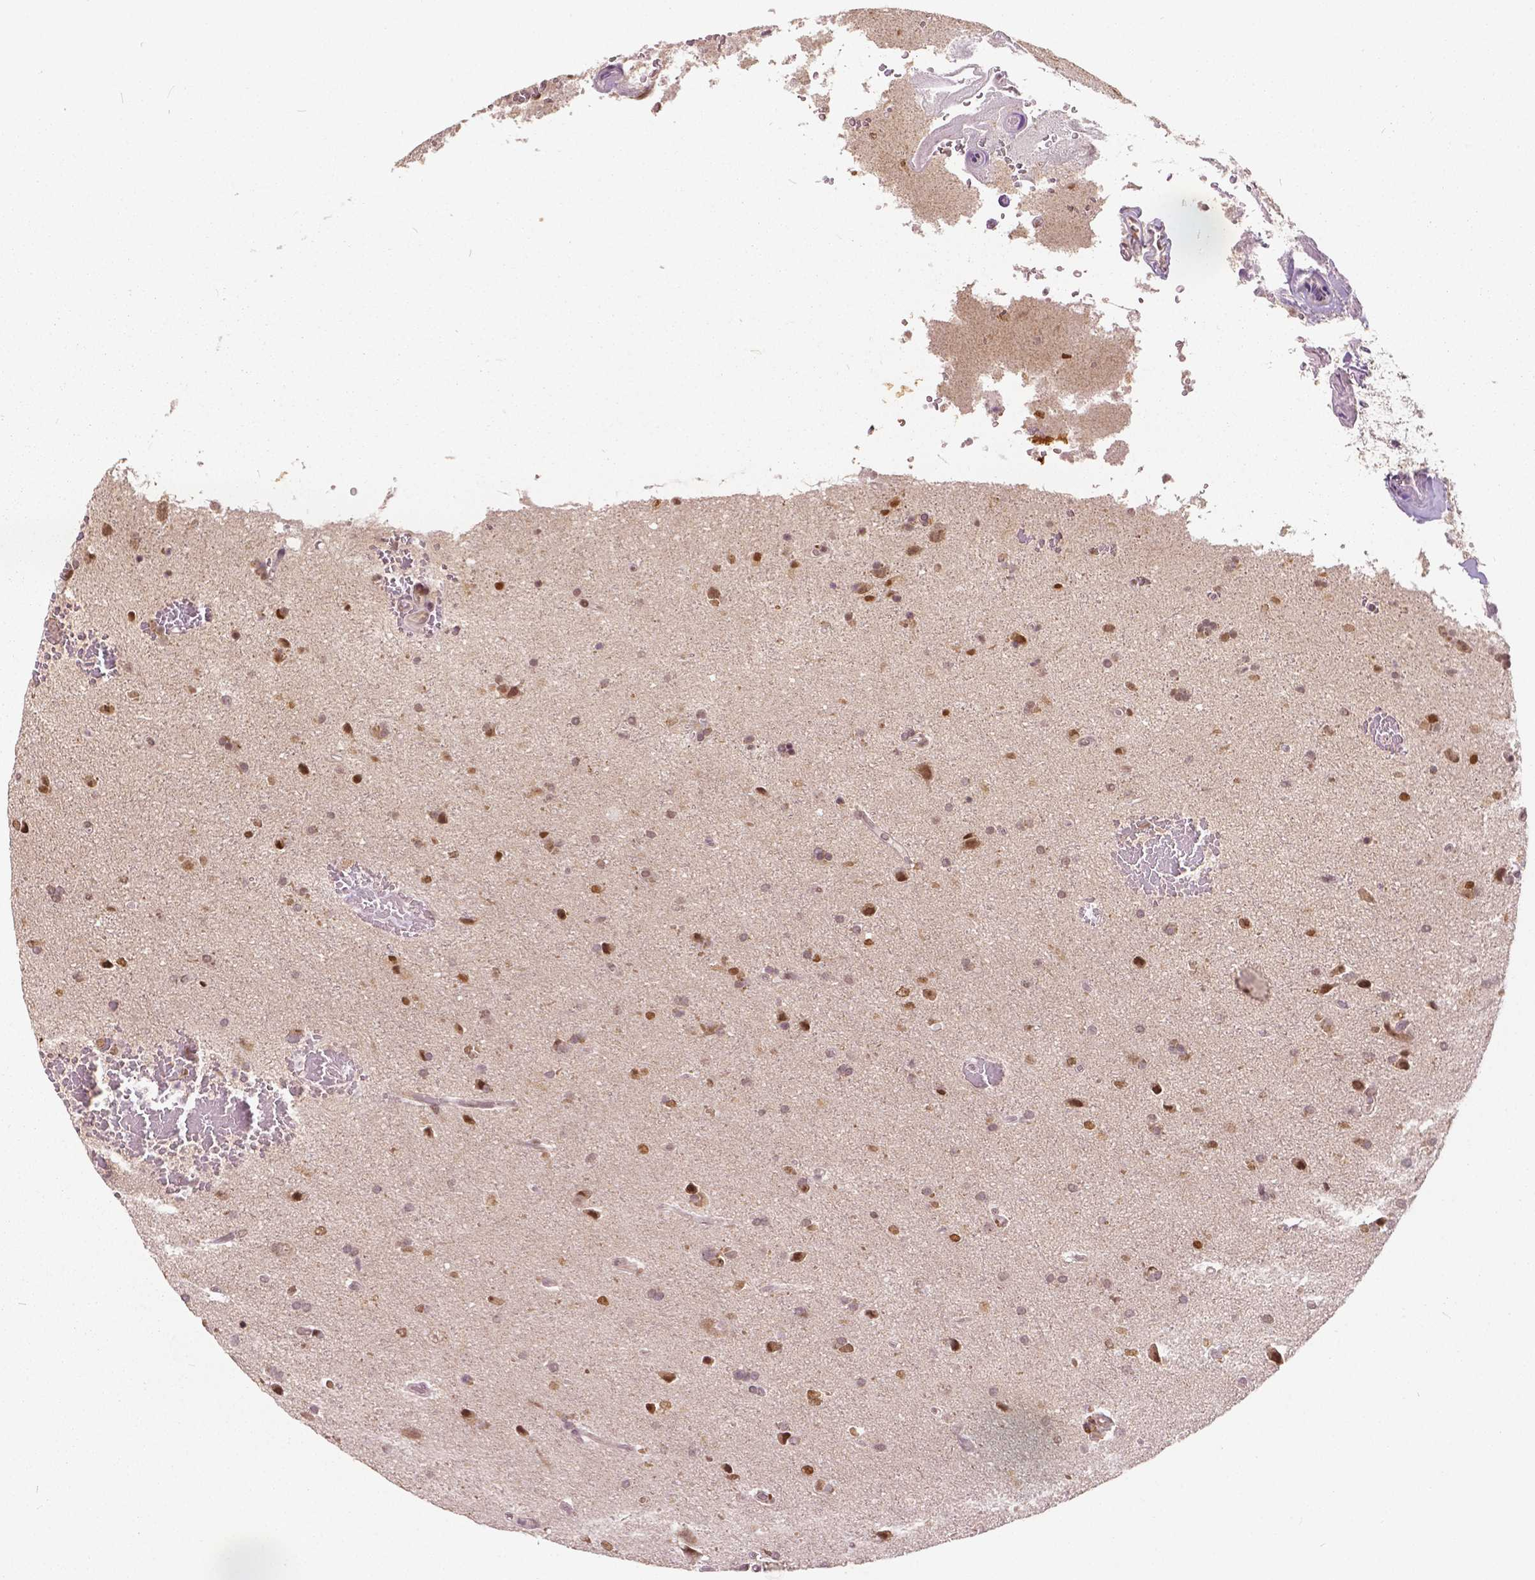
{"staining": {"intensity": "weak", "quantity": ">75%", "location": "nuclear"}, "tissue": "glioma", "cell_type": "Tumor cells", "image_type": "cancer", "snomed": [{"axis": "morphology", "description": "Glioma, malignant, High grade"}, {"axis": "topography", "description": "Cerebral cortex"}], "caption": "DAB (3,3'-diaminobenzidine) immunohistochemical staining of human glioma reveals weak nuclear protein staining in approximately >75% of tumor cells.", "gene": "HMBOX1", "patient": {"sex": "male", "age": 70}}